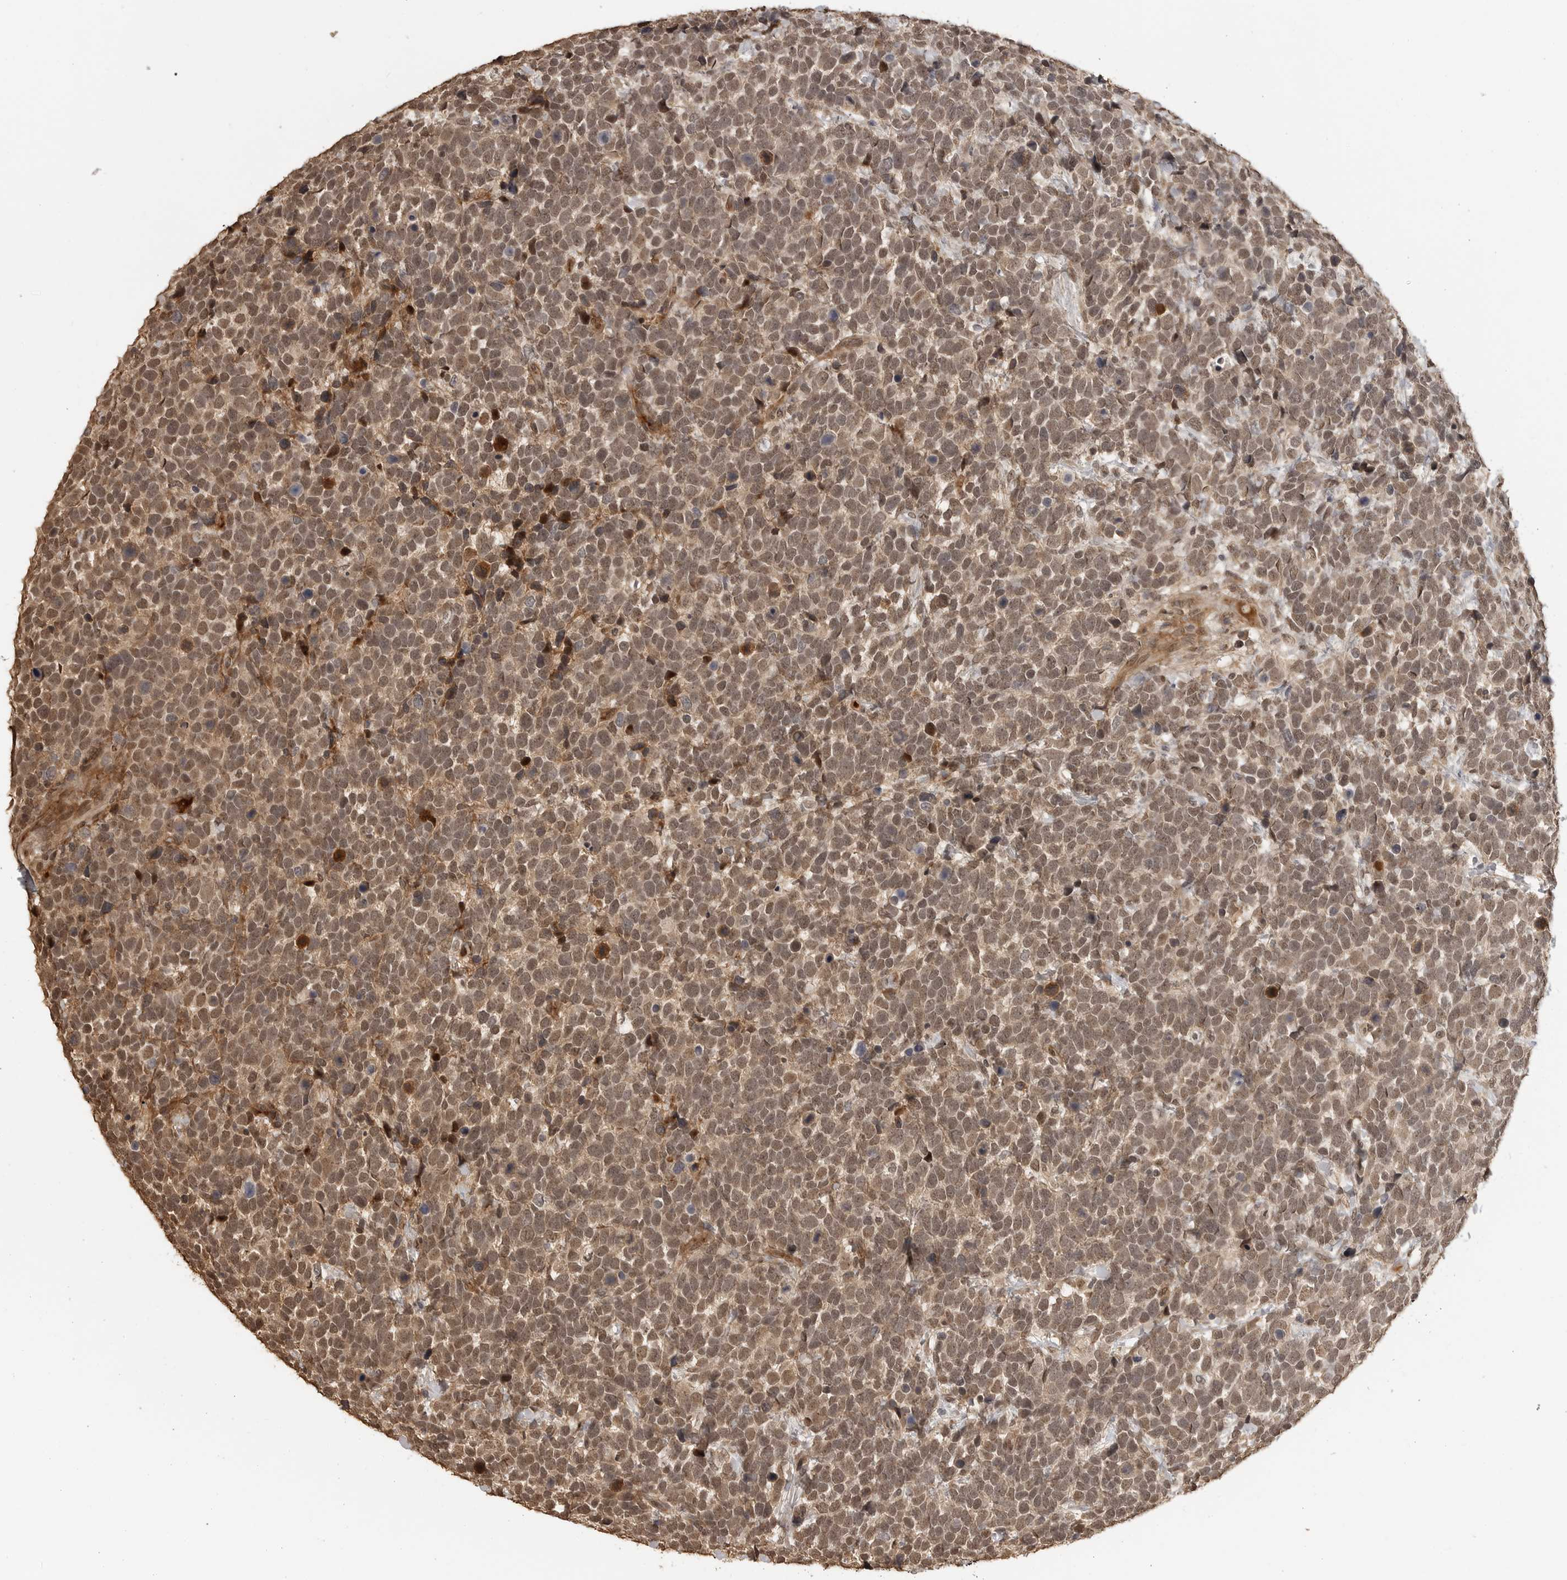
{"staining": {"intensity": "weak", "quantity": ">75%", "location": "nuclear"}, "tissue": "urothelial cancer", "cell_type": "Tumor cells", "image_type": "cancer", "snomed": [{"axis": "morphology", "description": "Urothelial carcinoma, High grade"}, {"axis": "topography", "description": "Urinary bladder"}], "caption": "An immunohistochemistry (IHC) micrograph of tumor tissue is shown. Protein staining in brown shows weak nuclear positivity in urothelial cancer within tumor cells.", "gene": "CLOCK", "patient": {"sex": "female", "age": 82}}